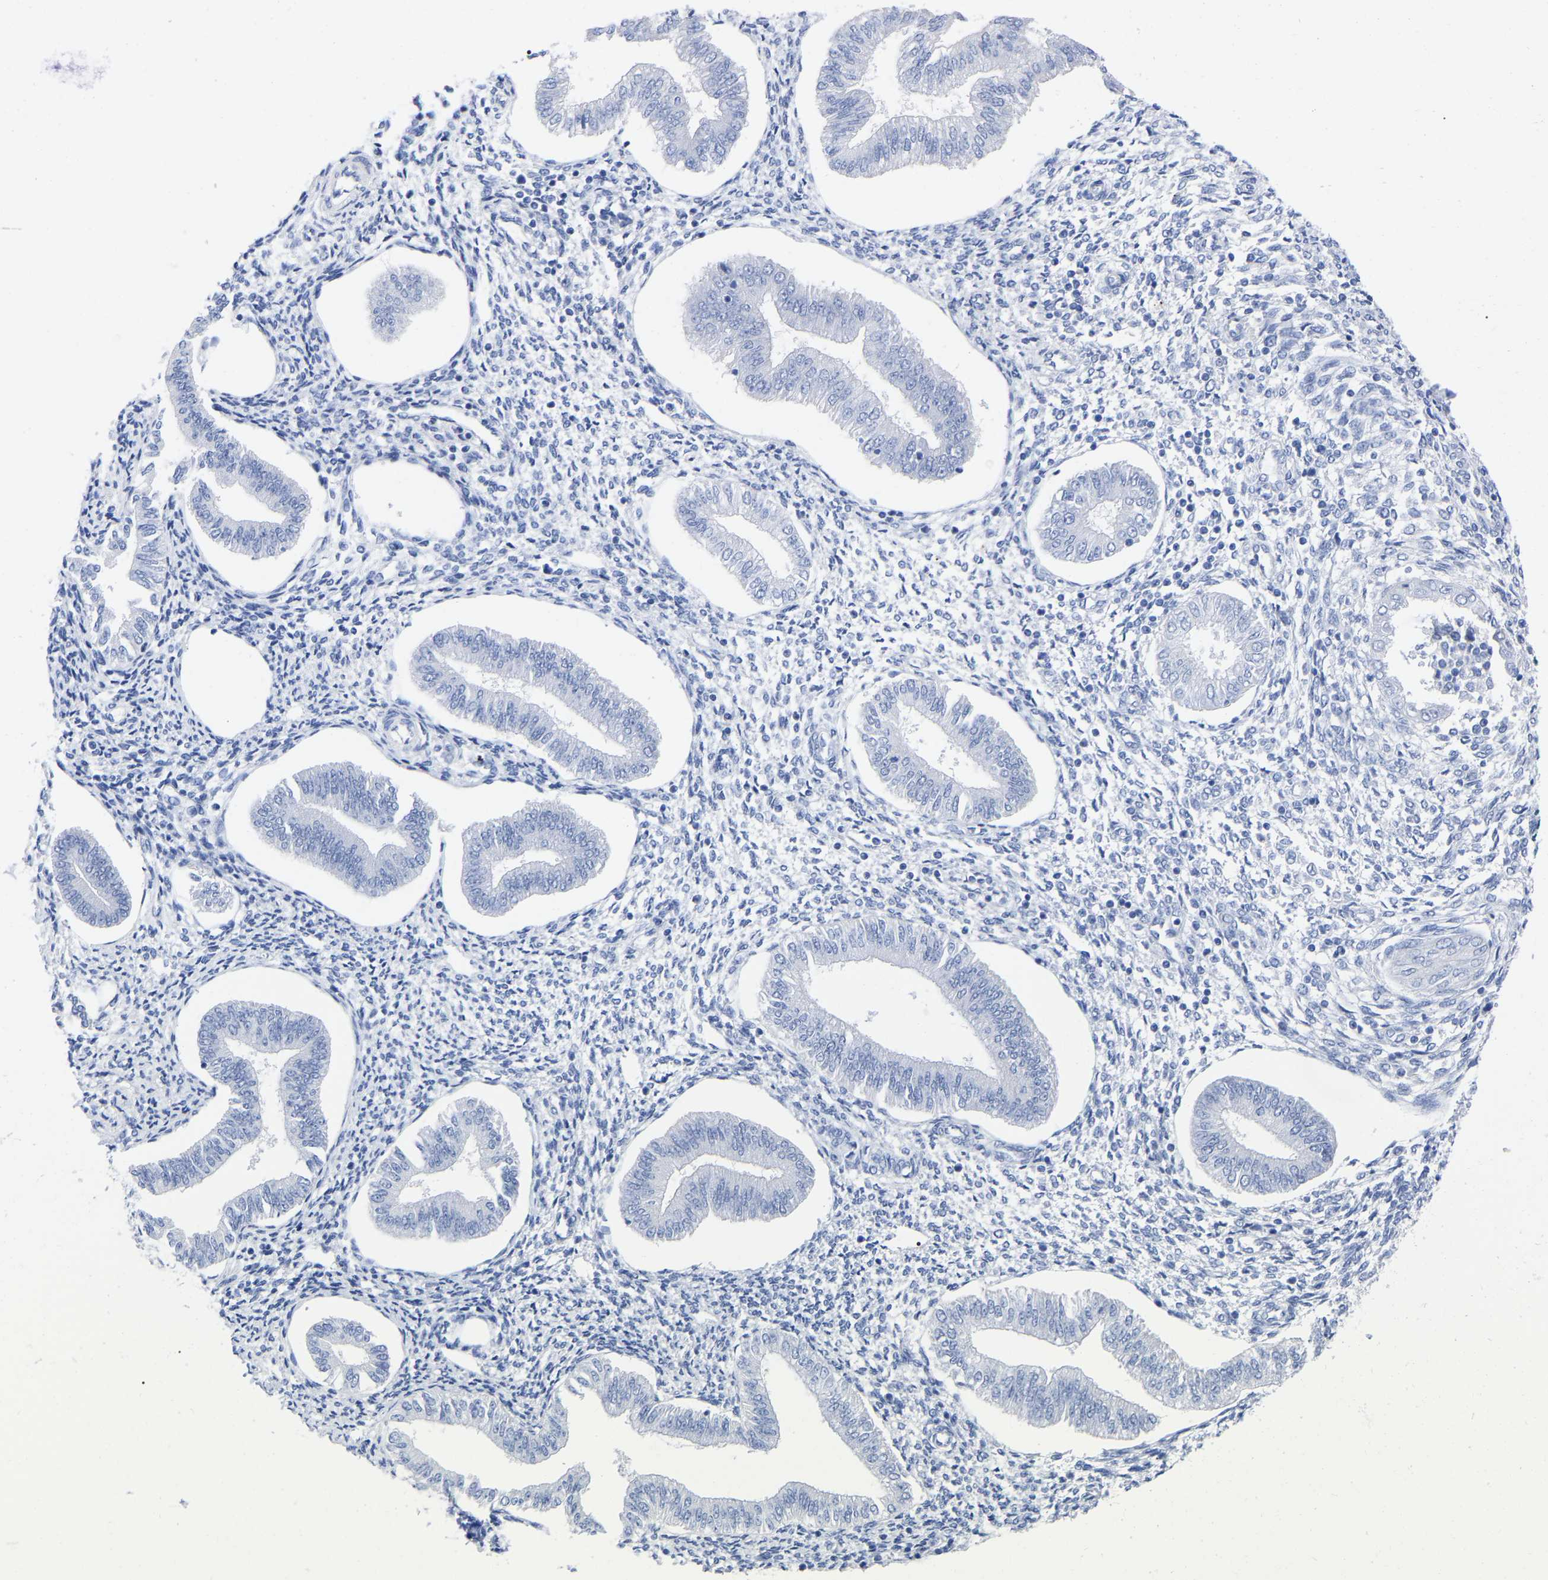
{"staining": {"intensity": "negative", "quantity": "none", "location": "none"}, "tissue": "endometrium", "cell_type": "Cells in endometrial stroma", "image_type": "normal", "snomed": [{"axis": "morphology", "description": "Normal tissue, NOS"}, {"axis": "topography", "description": "Endometrium"}], "caption": "Immunohistochemistry (IHC) histopathology image of benign human endometrium stained for a protein (brown), which exhibits no expression in cells in endometrial stroma.", "gene": "HAPLN1", "patient": {"sex": "female", "age": 50}}